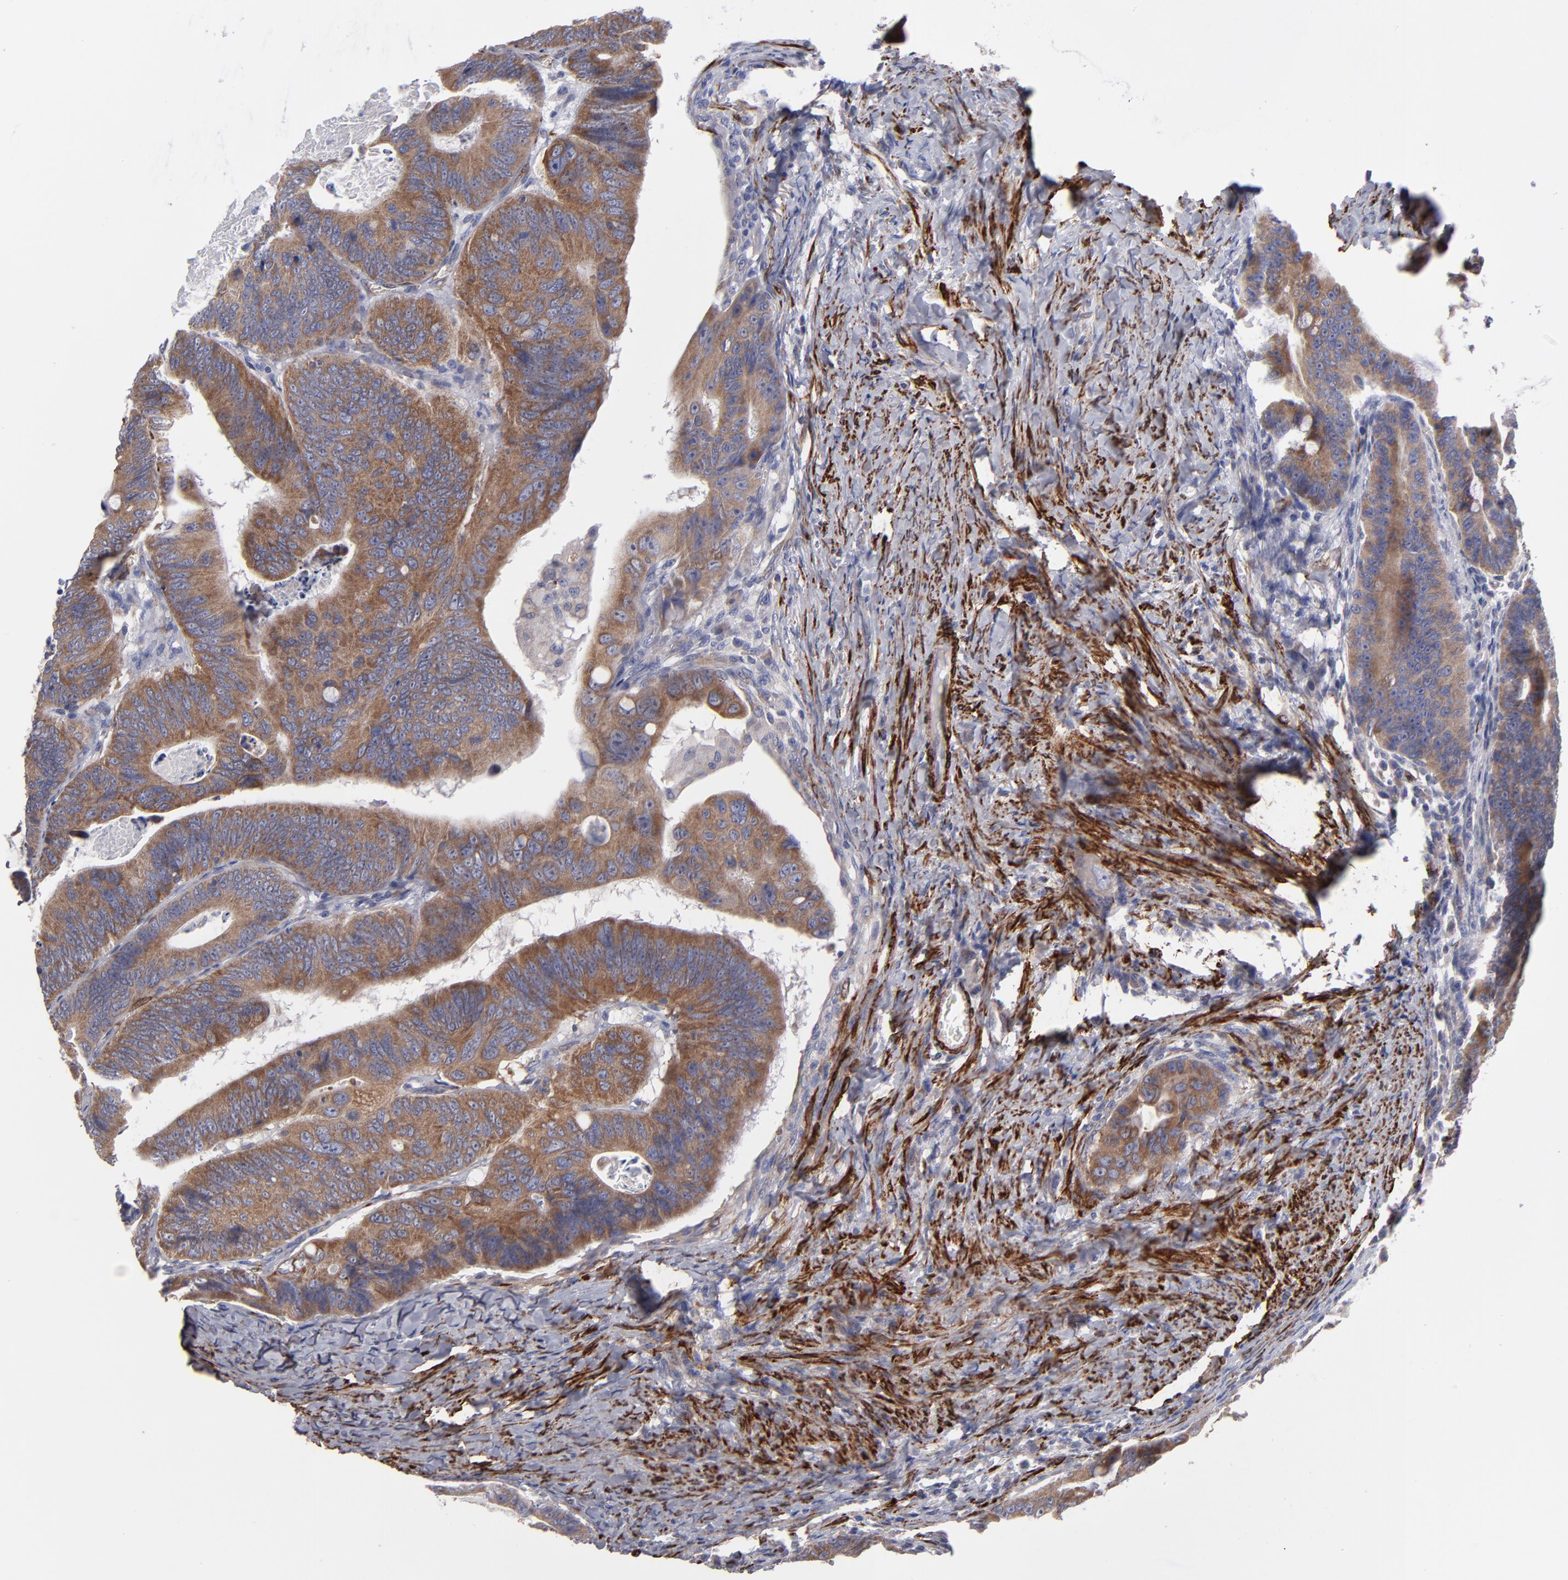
{"staining": {"intensity": "moderate", "quantity": ">75%", "location": "cytoplasmic/membranous"}, "tissue": "colorectal cancer", "cell_type": "Tumor cells", "image_type": "cancer", "snomed": [{"axis": "morphology", "description": "Adenocarcinoma, NOS"}, {"axis": "topography", "description": "Colon"}], "caption": "Immunohistochemistry staining of colorectal cancer, which displays medium levels of moderate cytoplasmic/membranous staining in about >75% of tumor cells indicating moderate cytoplasmic/membranous protein positivity. The staining was performed using DAB (3,3'-diaminobenzidine) (brown) for protein detection and nuclei were counterstained in hematoxylin (blue).", "gene": "SLMAP", "patient": {"sex": "female", "age": 55}}